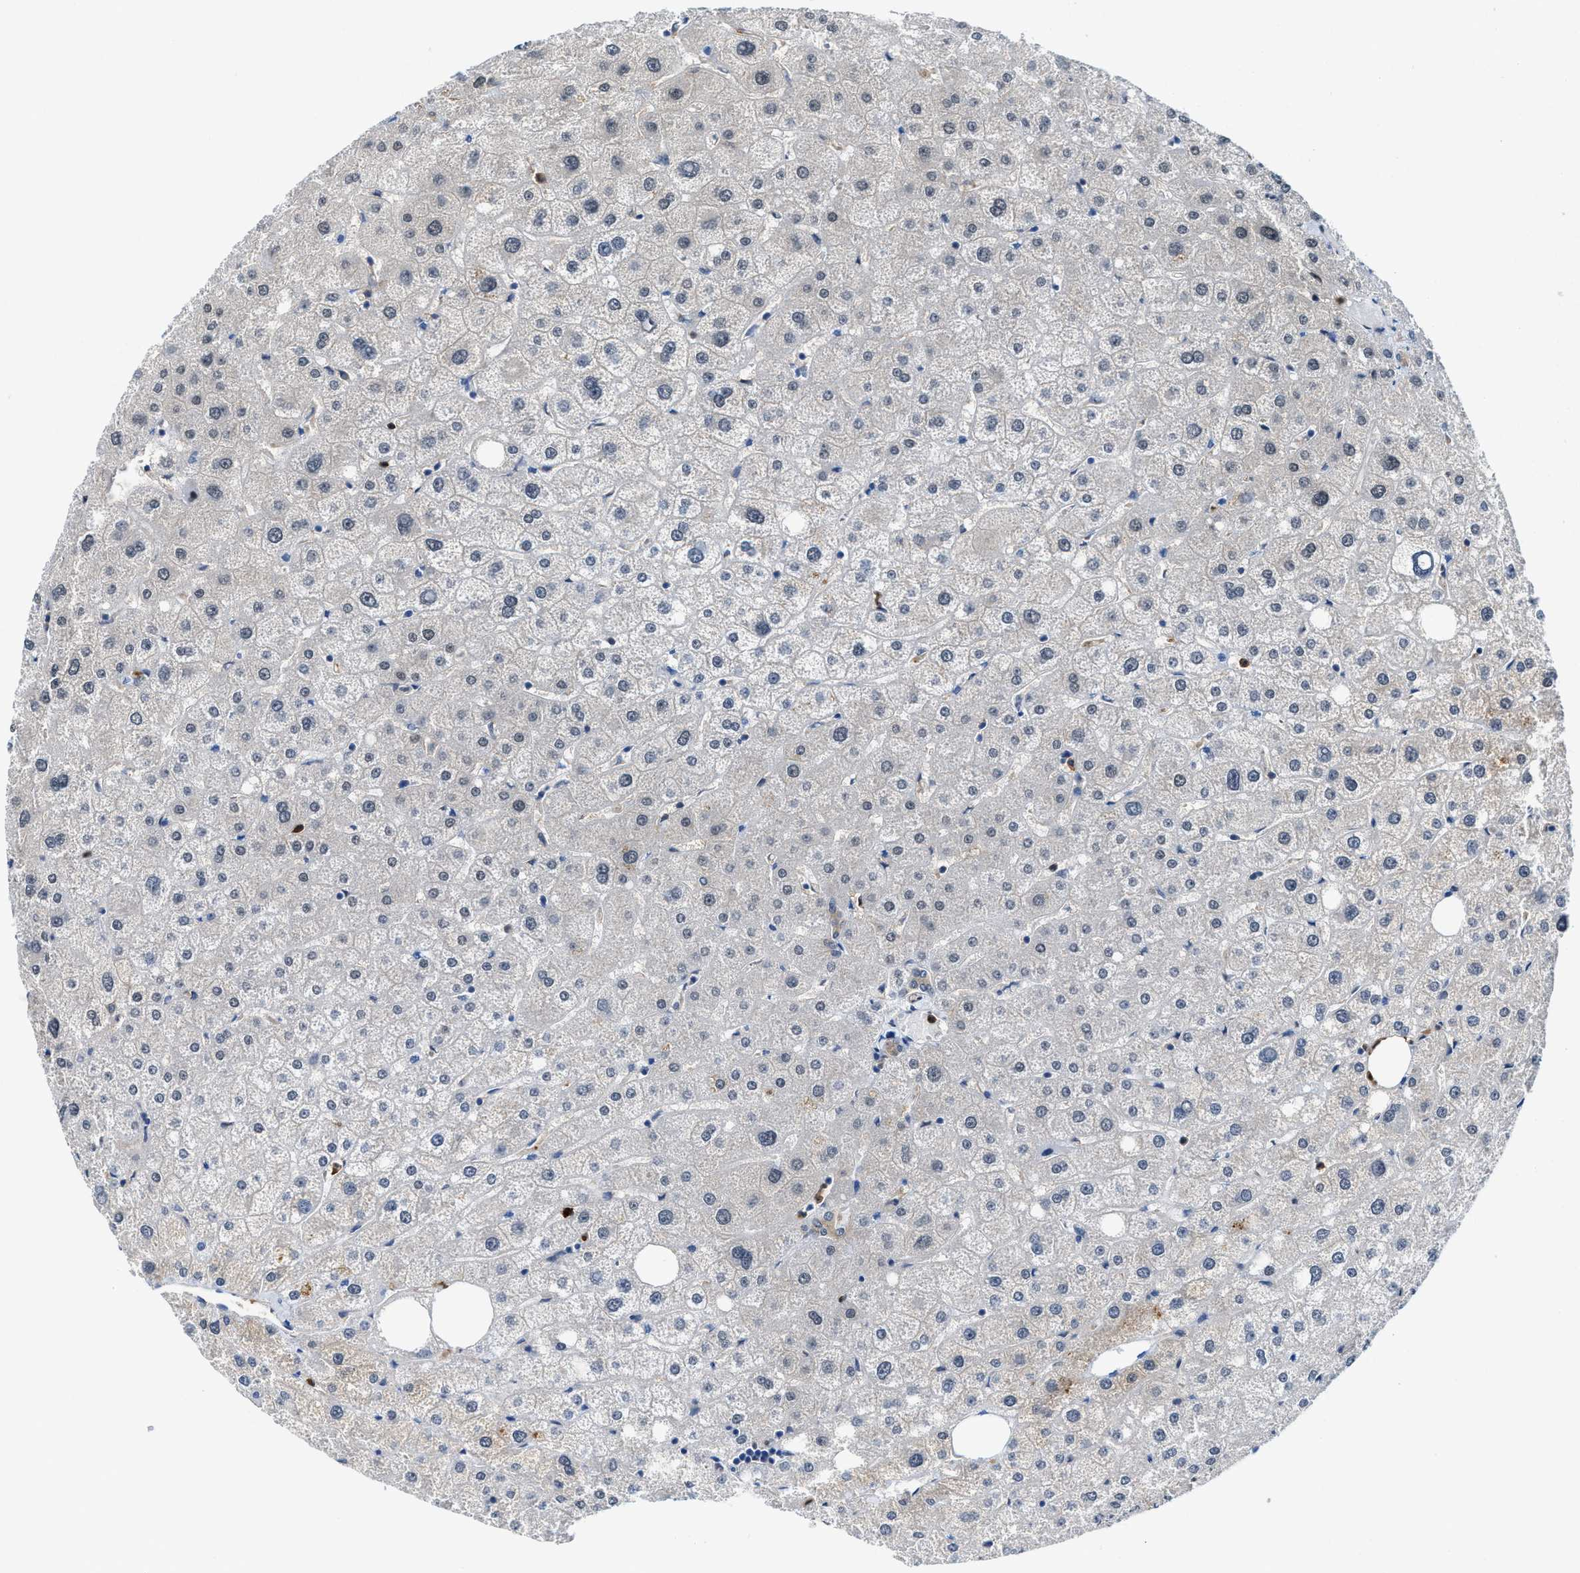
{"staining": {"intensity": "moderate", "quantity": "25%-75%", "location": "cytoplasmic/membranous,nuclear"}, "tissue": "liver", "cell_type": "Cholangiocytes", "image_type": "normal", "snomed": [{"axis": "morphology", "description": "Normal tissue, NOS"}, {"axis": "topography", "description": "Liver"}], "caption": "DAB immunohistochemical staining of unremarkable liver exhibits moderate cytoplasmic/membranous,nuclear protein positivity in about 25%-75% of cholangiocytes. The staining is performed using DAB brown chromogen to label protein expression. The nuclei are counter-stained blue using hematoxylin.", "gene": "LTA4H", "patient": {"sex": "male", "age": 73}}